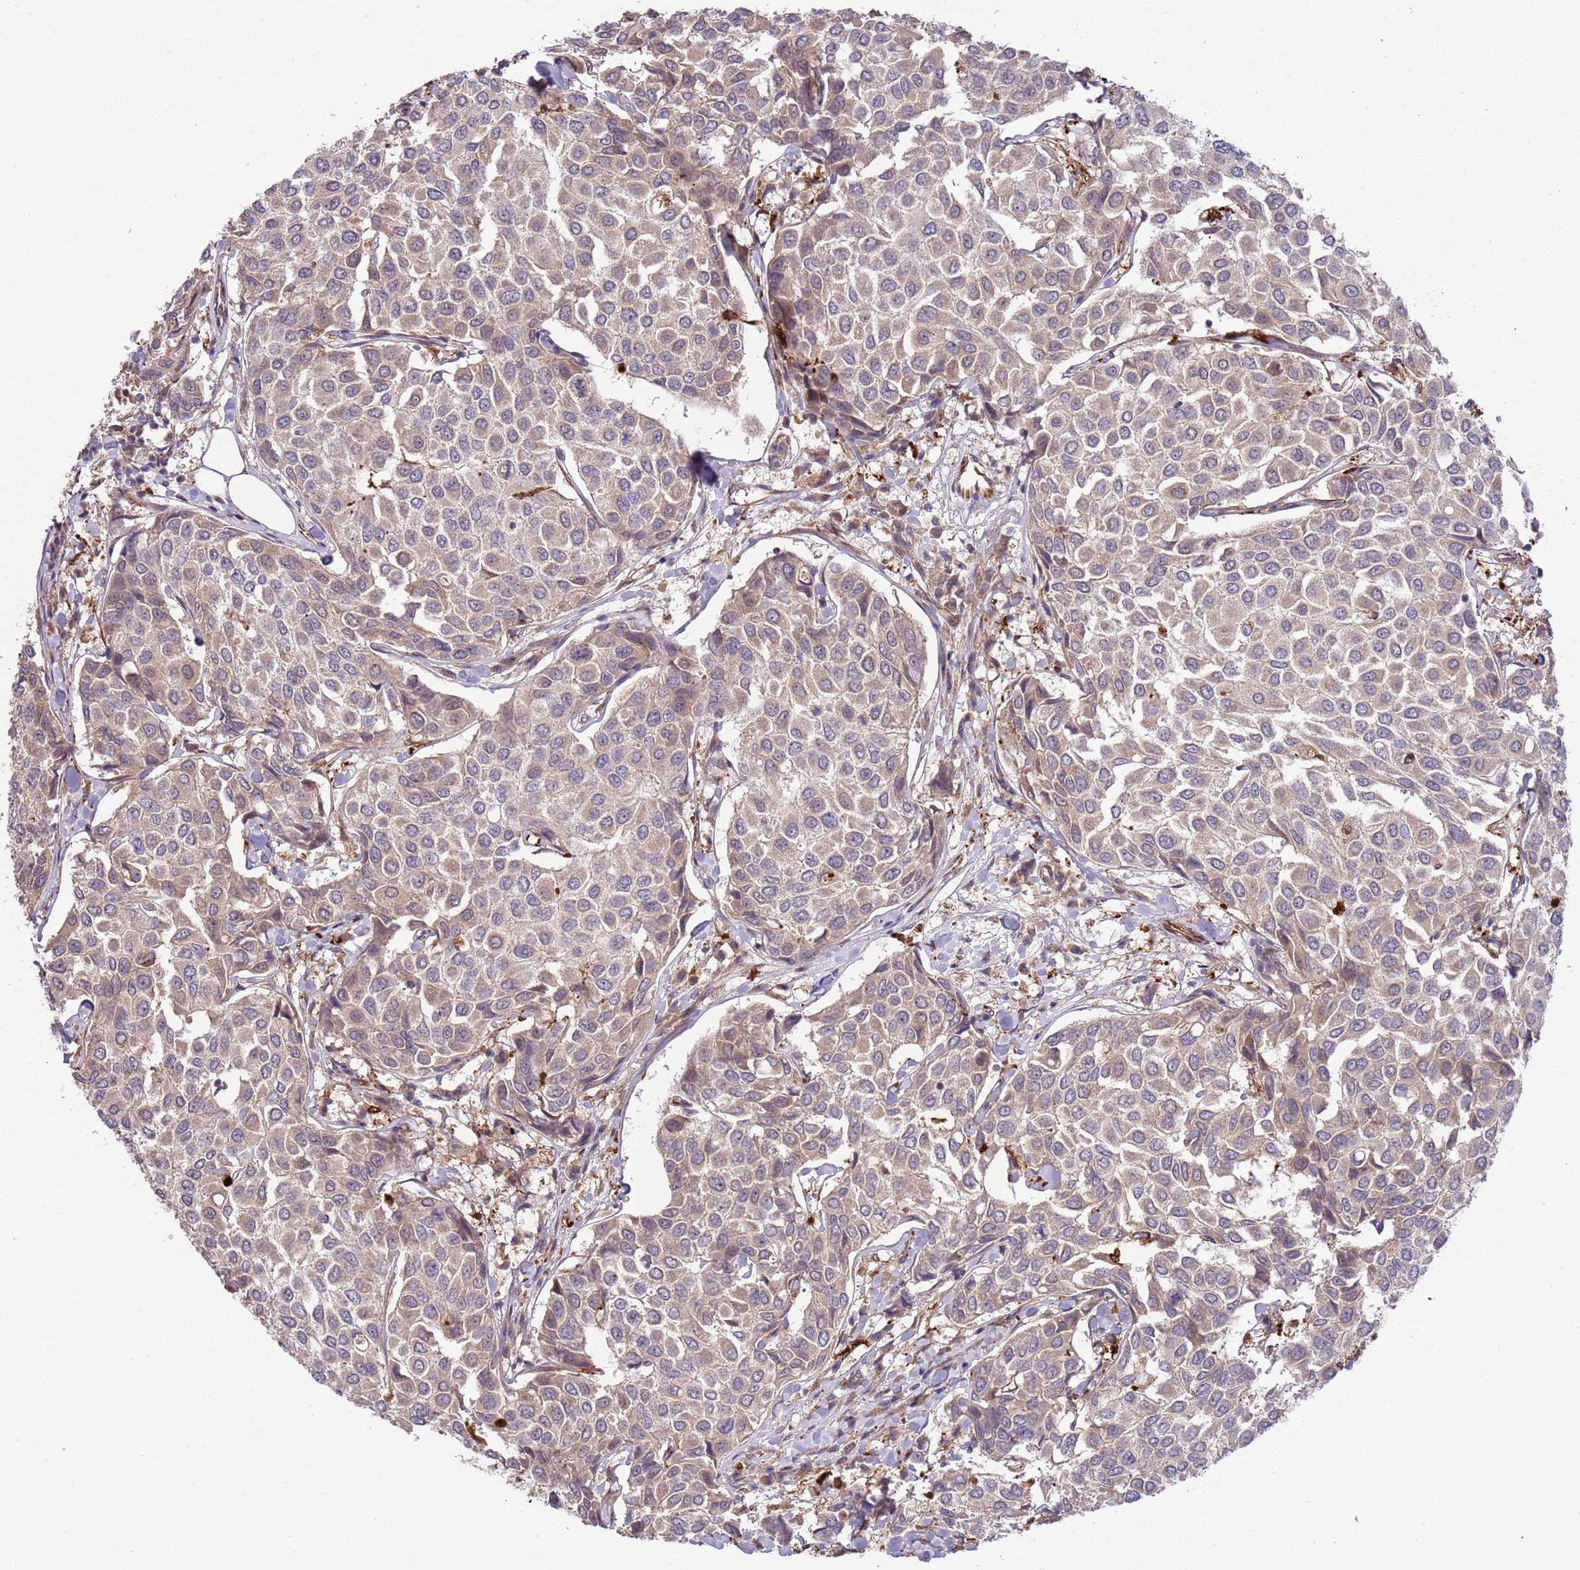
{"staining": {"intensity": "weak", "quantity": ">75%", "location": "cytoplasmic/membranous"}, "tissue": "breast cancer", "cell_type": "Tumor cells", "image_type": "cancer", "snomed": [{"axis": "morphology", "description": "Duct carcinoma"}, {"axis": "topography", "description": "Breast"}], "caption": "IHC photomicrograph of breast cancer (infiltrating ductal carcinoma) stained for a protein (brown), which demonstrates low levels of weak cytoplasmic/membranous staining in approximately >75% of tumor cells.", "gene": "NEK3", "patient": {"sex": "female", "age": 55}}